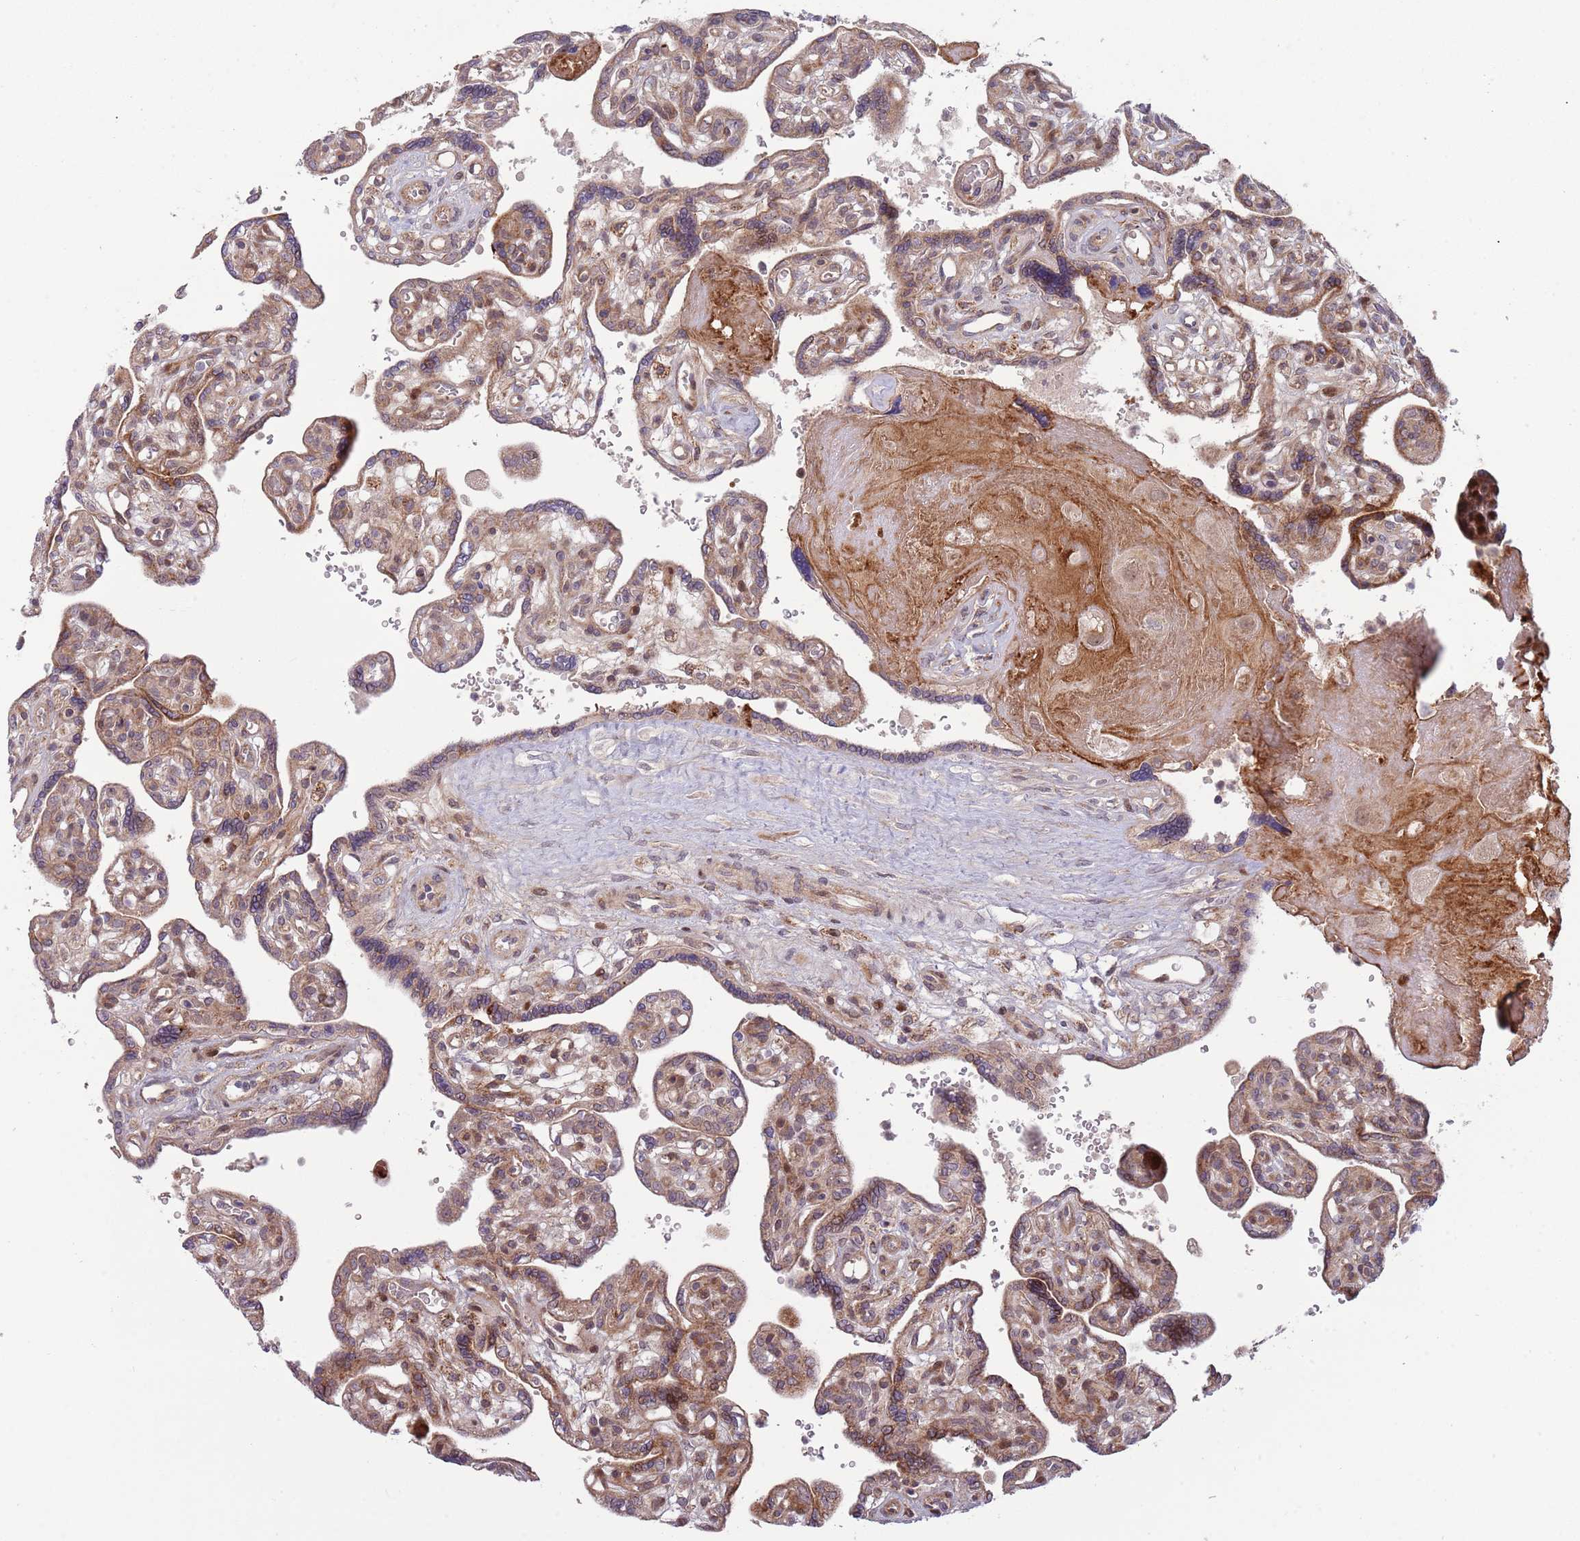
{"staining": {"intensity": "moderate", "quantity": "25%-75%", "location": "cytoplasmic/membranous"}, "tissue": "placenta", "cell_type": "Trophoblastic cells", "image_type": "normal", "snomed": [{"axis": "morphology", "description": "Normal tissue, NOS"}, {"axis": "topography", "description": "Placenta"}], "caption": "Immunohistochemical staining of benign human placenta shows 25%-75% levels of moderate cytoplasmic/membranous protein staining in about 25%-75% of trophoblastic cells.", "gene": "NT5DC4", "patient": {"sex": "female", "age": 39}}